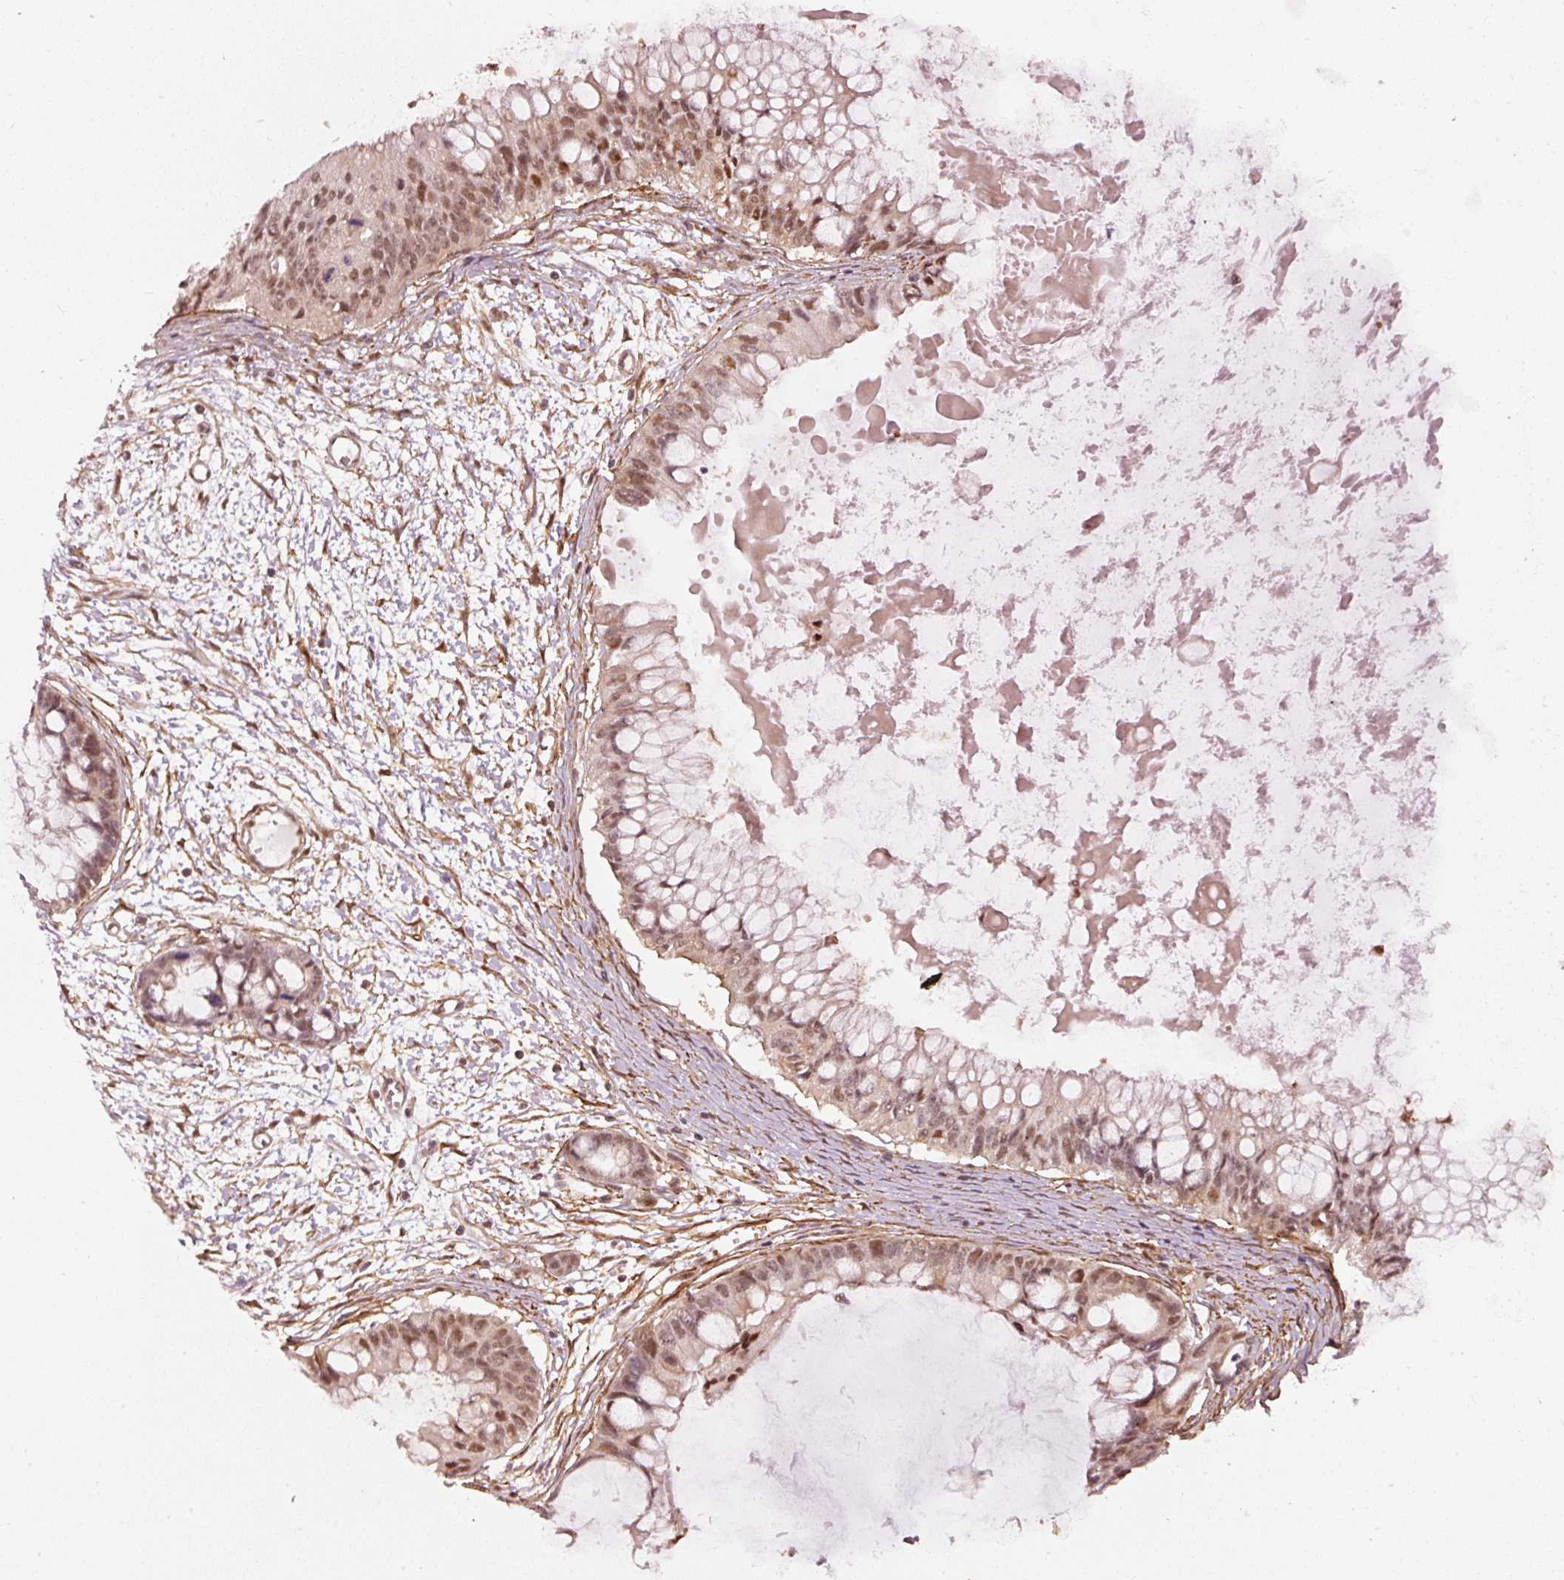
{"staining": {"intensity": "moderate", "quantity": ">75%", "location": "cytoplasmic/membranous,nuclear"}, "tissue": "ovarian cancer", "cell_type": "Tumor cells", "image_type": "cancer", "snomed": [{"axis": "morphology", "description": "Cystadenocarcinoma, mucinous, NOS"}, {"axis": "topography", "description": "Ovary"}], "caption": "The image demonstrates staining of ovarian cancer (mucinous cystadenocarcinoma), revealing moderate cytoplasmic/membranous and nuclear protein positivity (brown color) within tumor cells.", "gene": "PSMD1", "patient": {"sex": "female", "age": 63}}